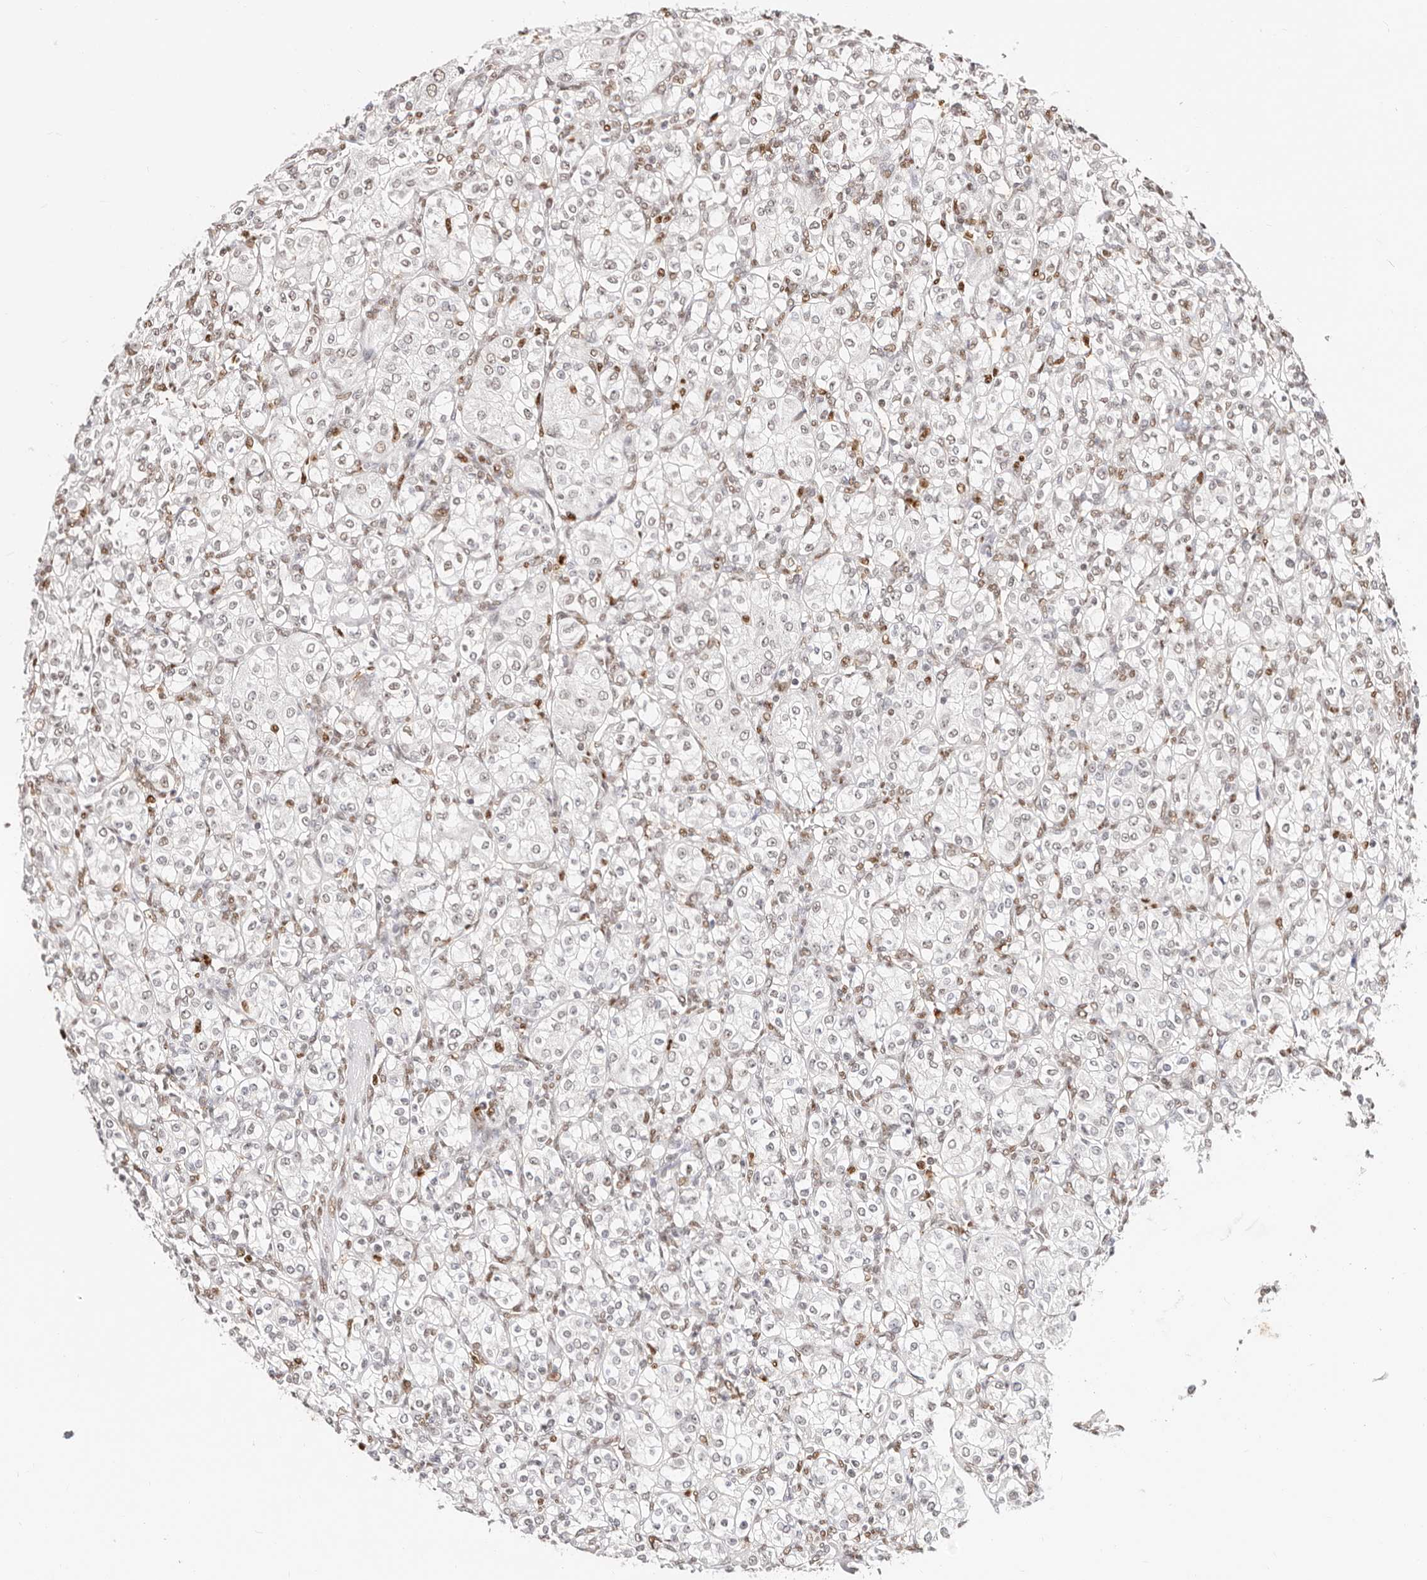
{"staining": {"intensity": "negative", "quantity": "none", "location": "none"}, "tissue": "renal cancer", "cell_type": "Tumor cells", "image_type": "cancer", "snomed": [{"axis": "morphology", "description": "Adenocarcinoma, NOS"}, {"axis": "topography", "description": "Kidney"}], "caption": "There is no significant staining in tumor cells of renal cancer (adenocarcinoma).", "gene": "TKT", "patient": {"sex": "male", "age": 77}}